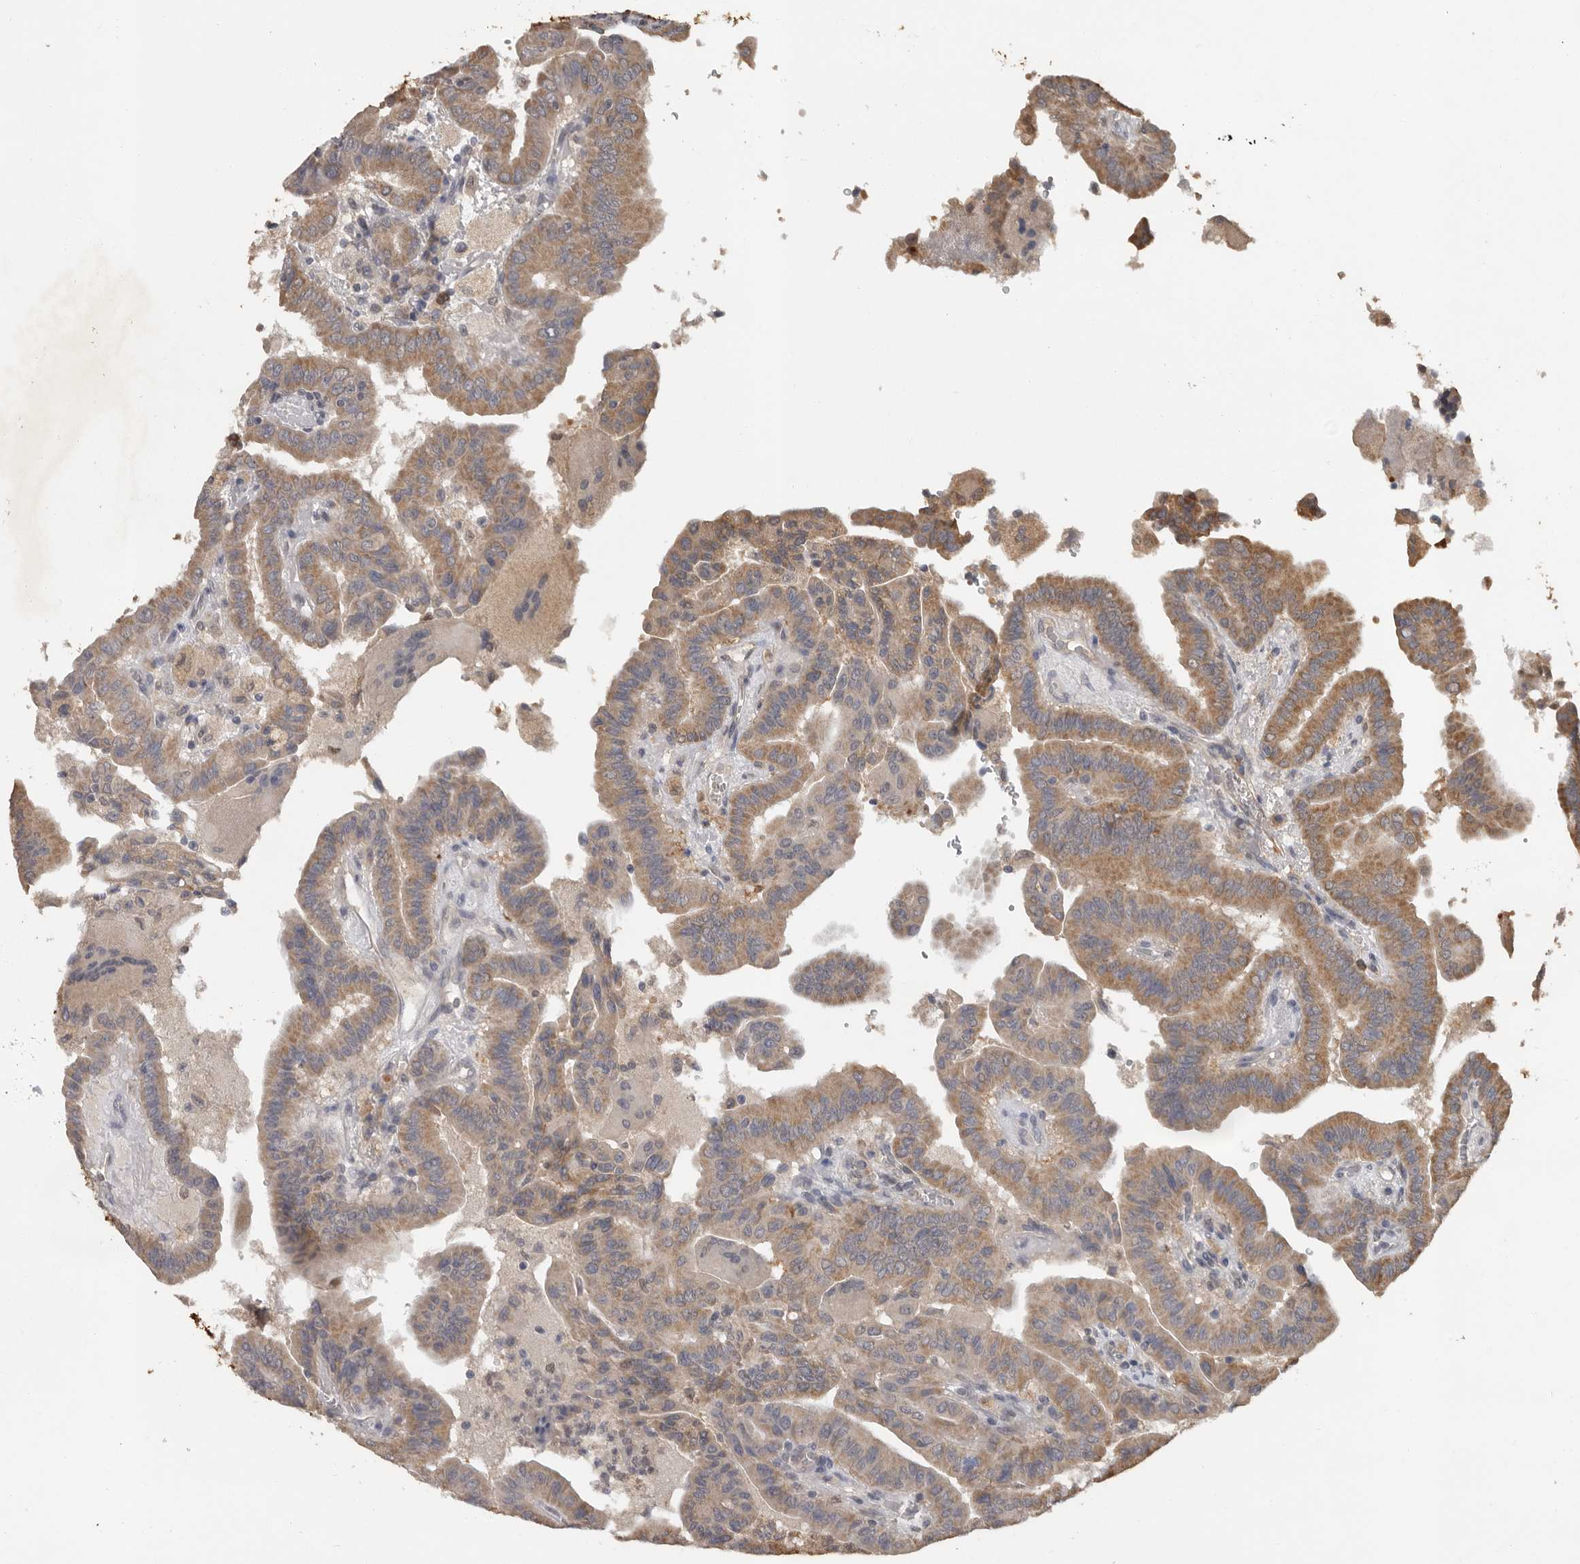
{"staining": {"intensity": "moderate", "quantity": ">75%", "location": "cytoplasmic/membranous"}, "tissue": "thyroid cancer", "cell_type": "Tumor cells", "image_type": "cancer", "snomed": [{"axis": "morphology", "description": "Papillary adenocarcinoma, NOS"}, {"axis": "topography", "description": "Thyroid gland"}], "caption": "This is a micrograph of IHC staining of thyroid papillary adenocarcinoma, which shows moderate staining in the cytoplasmic/membranous of tumor cells.", "gene": "MTF1", "patient": {"sex": "male", "age": 33}}